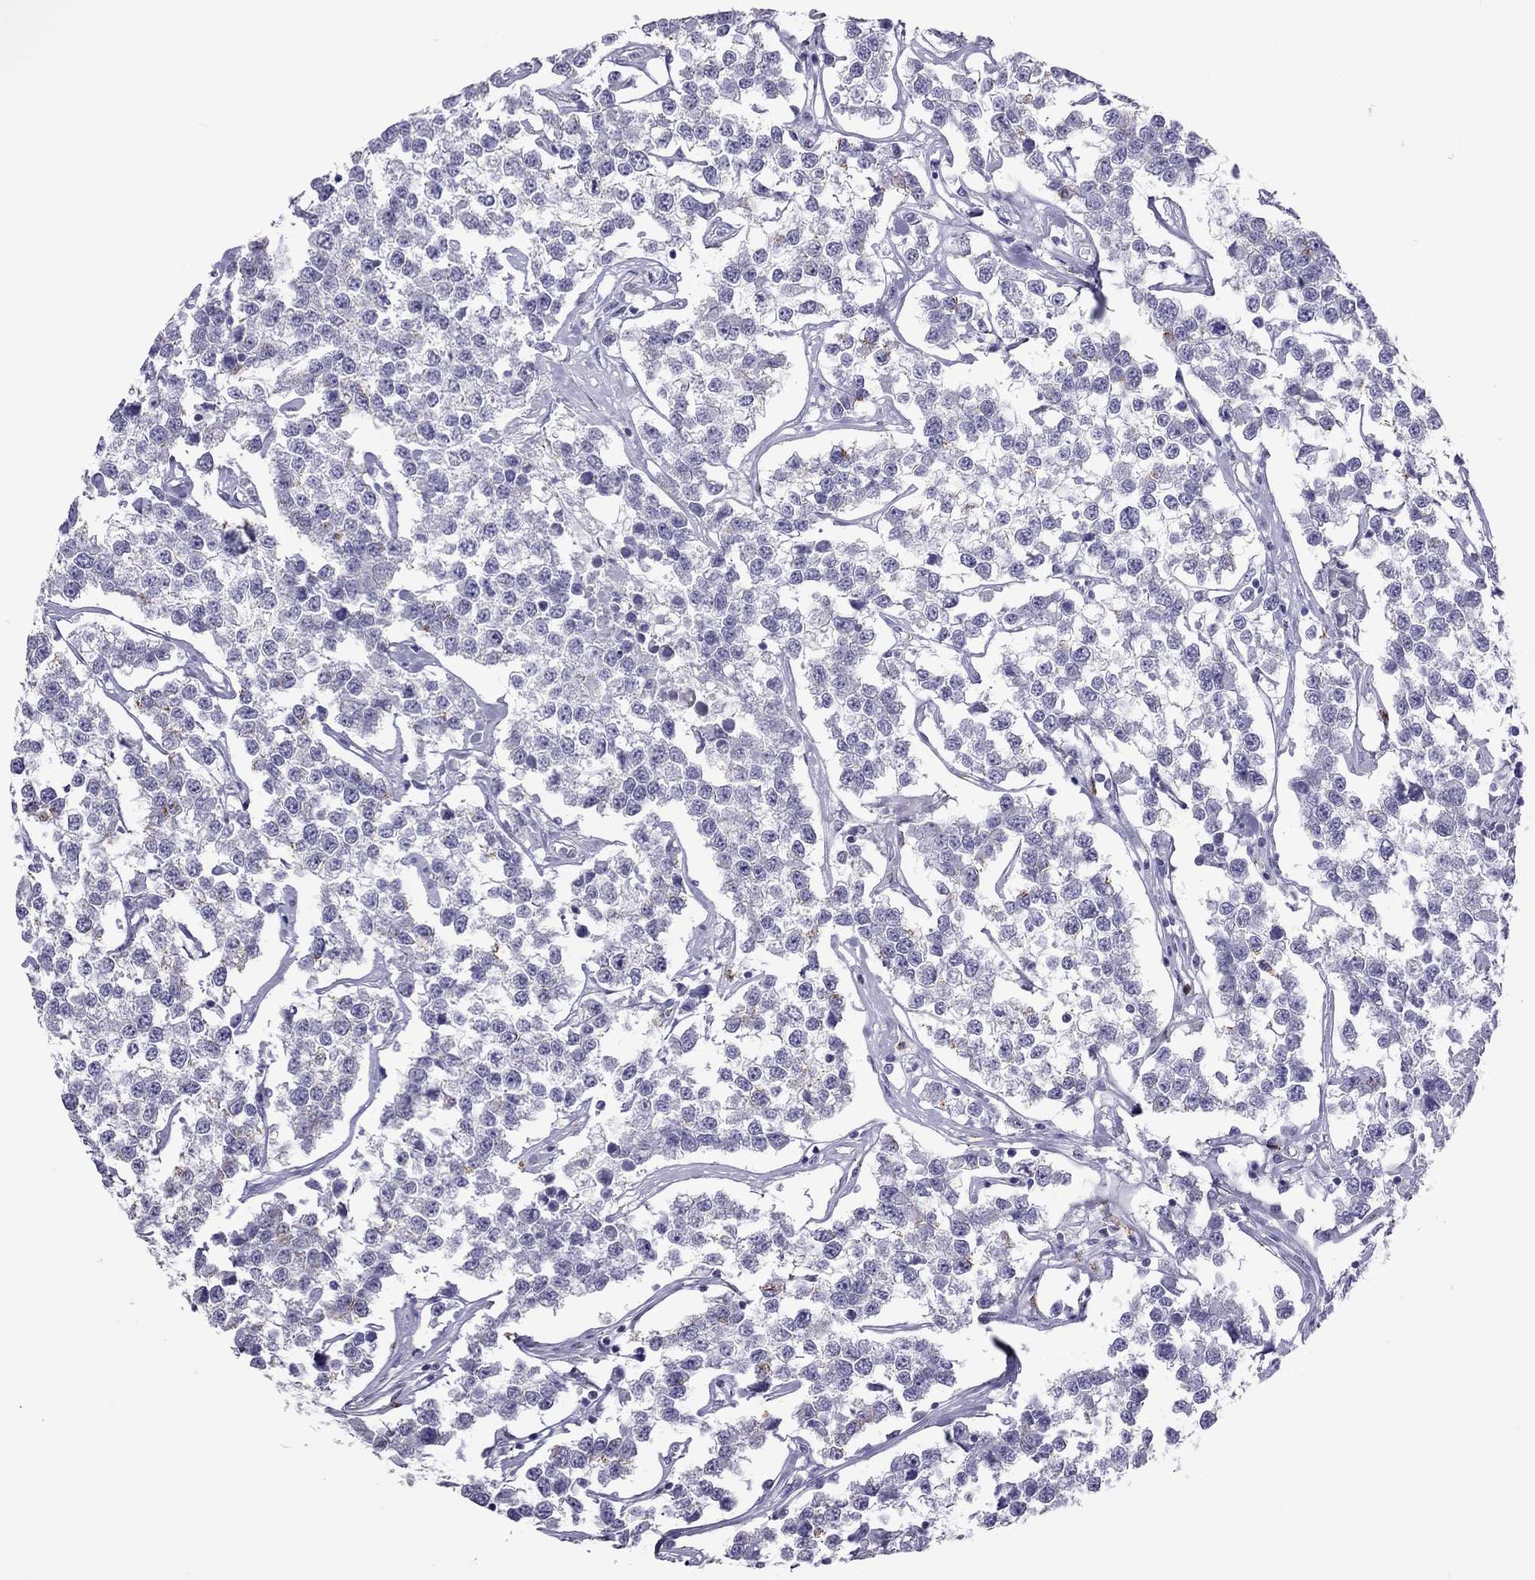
{"staining": {"intensity": "negative", "quantity": "none", "location": "none"}, "tissue": "testis cancer", "cell_type": "Tumor cells", "image_type": "cancer", "snomed": [{"axis": "morphology", "description": "Seminoma, NOS"}, {"axis": "topography", "description": "Testis"}], "caption": "The micrograph demonstrates no staining of tumor cells in seminoma (testis).", "gene": "CCL27", "patient": {"sex": "male", "age": 59}}